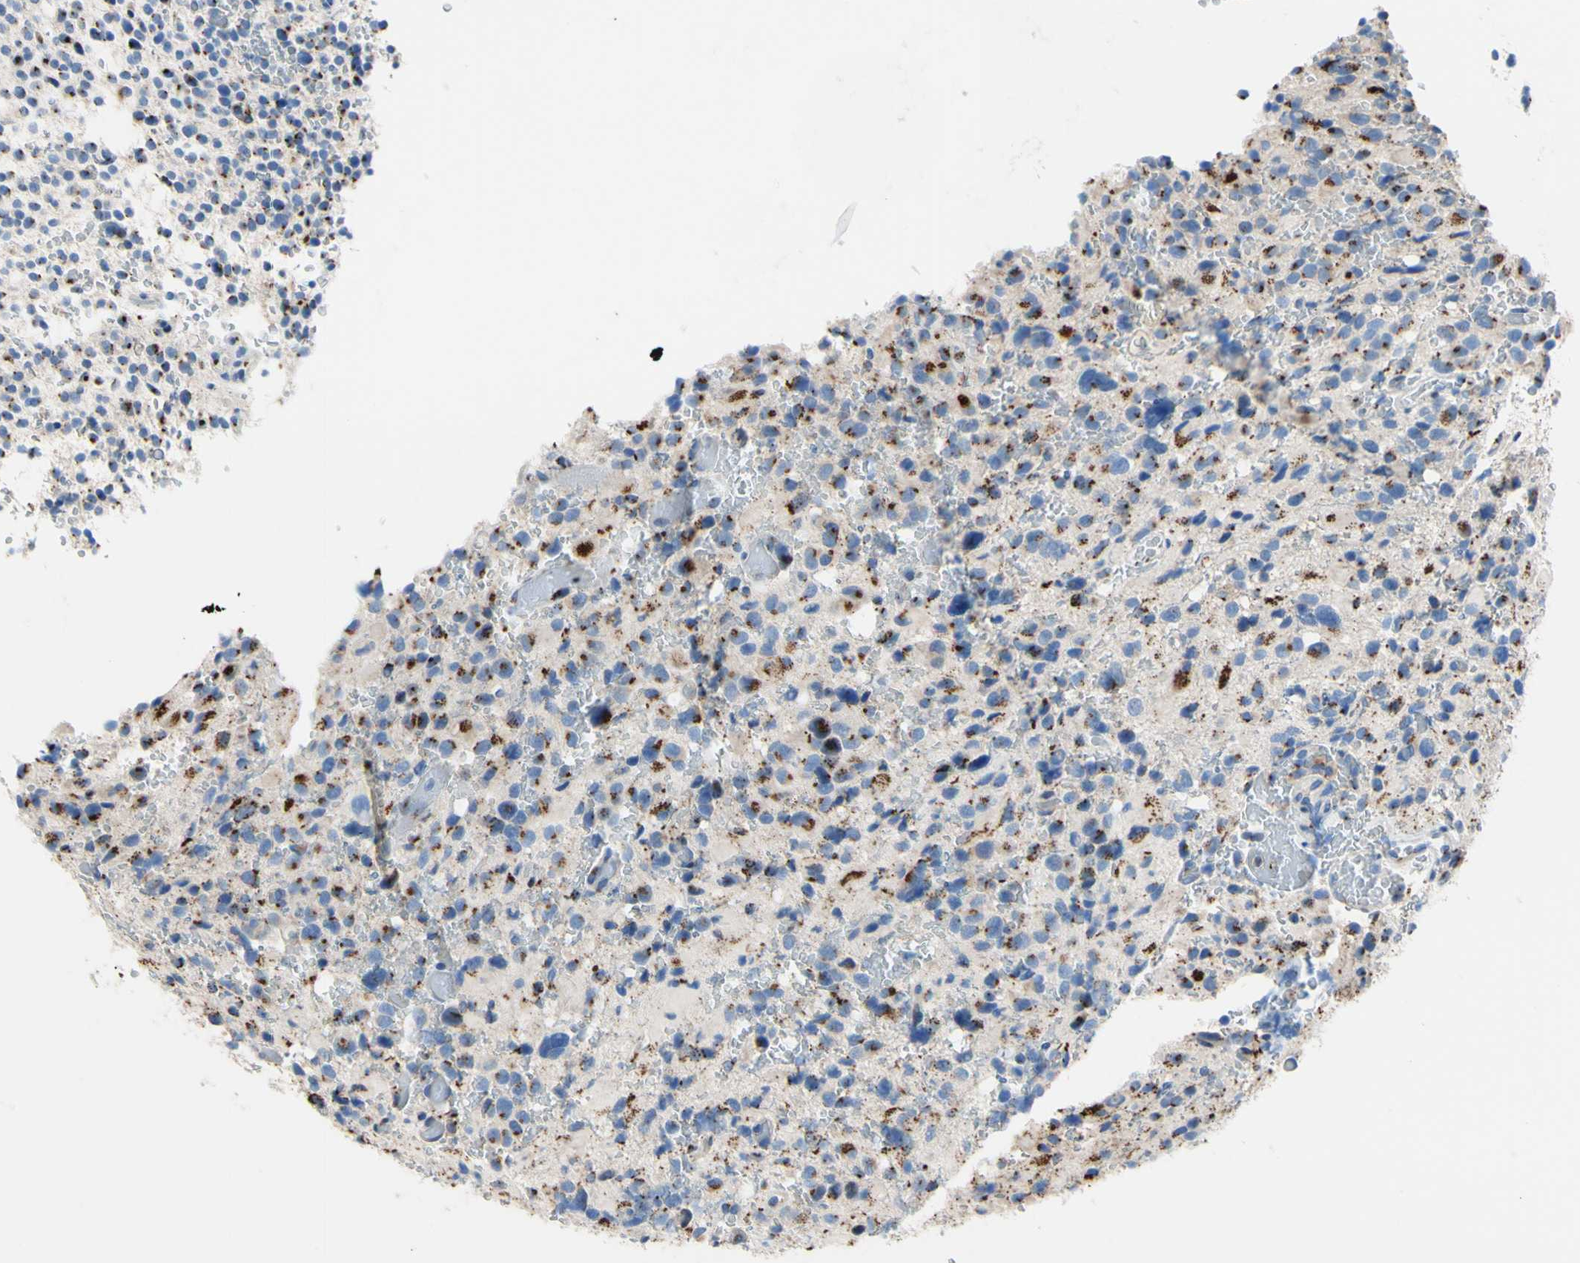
{"staining": {"intensity": "moderate", "quantity": "25%-75%", "location": "cytoplasmic/membranous"}, "tissue": "glioma", "cell_type": "Tumor cells", "image_type": "cancer", "snomed": [{"axis": "morphology", "description": "Glioma, malignant, High grade"}, {"axis": "topography", "description": "Brain"}], "caption": "This photomicrograph exhibits immunohistochemistry (IHC) staining of glioma, with medium moderate cytoplasmic/membranous positivity in approximately 25%-75% of tumor cells.", "gene": "GALNT2", "patient": {"sex": "male", "age": 48}}